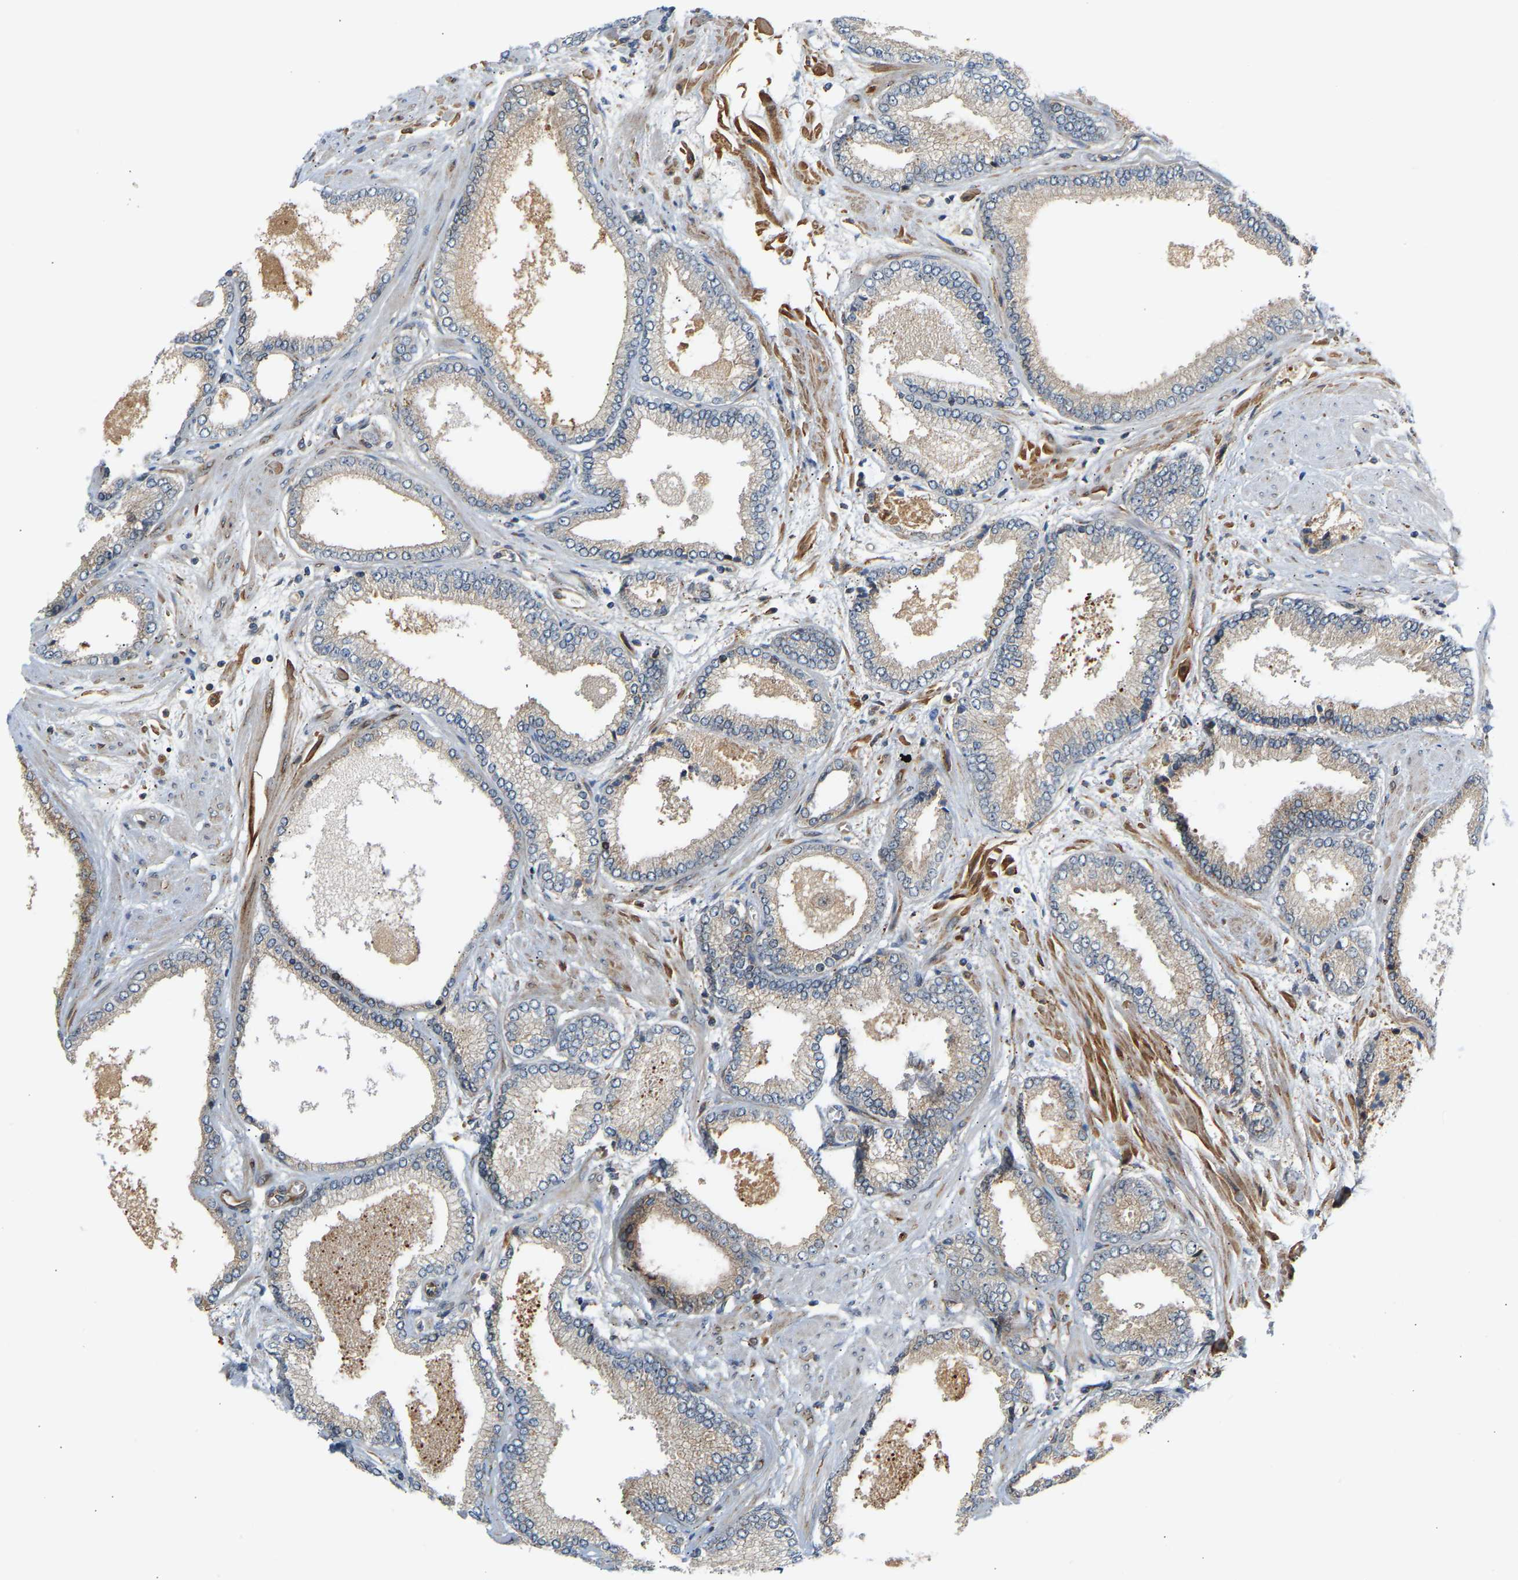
{"staining": {"intensity": "negative", "quantity": "none", "location": "none"}, "tissue": "prostate cancer", "cell_type": "Tumor cells", "image_type": "cancer", "snomed": [{"axis": "morphology", "description": "Adenocarcinoma, High grade"}, {"axis": "topography", "description": "Prostate"}], "caption": "This is an immunohistochemistry micrograph of prostate cancer (high-grade adenocarcinoma). There is no staining in tumor cells.", "gene": "PLCG2", "patient": {"sex": "male", "age": 61}}